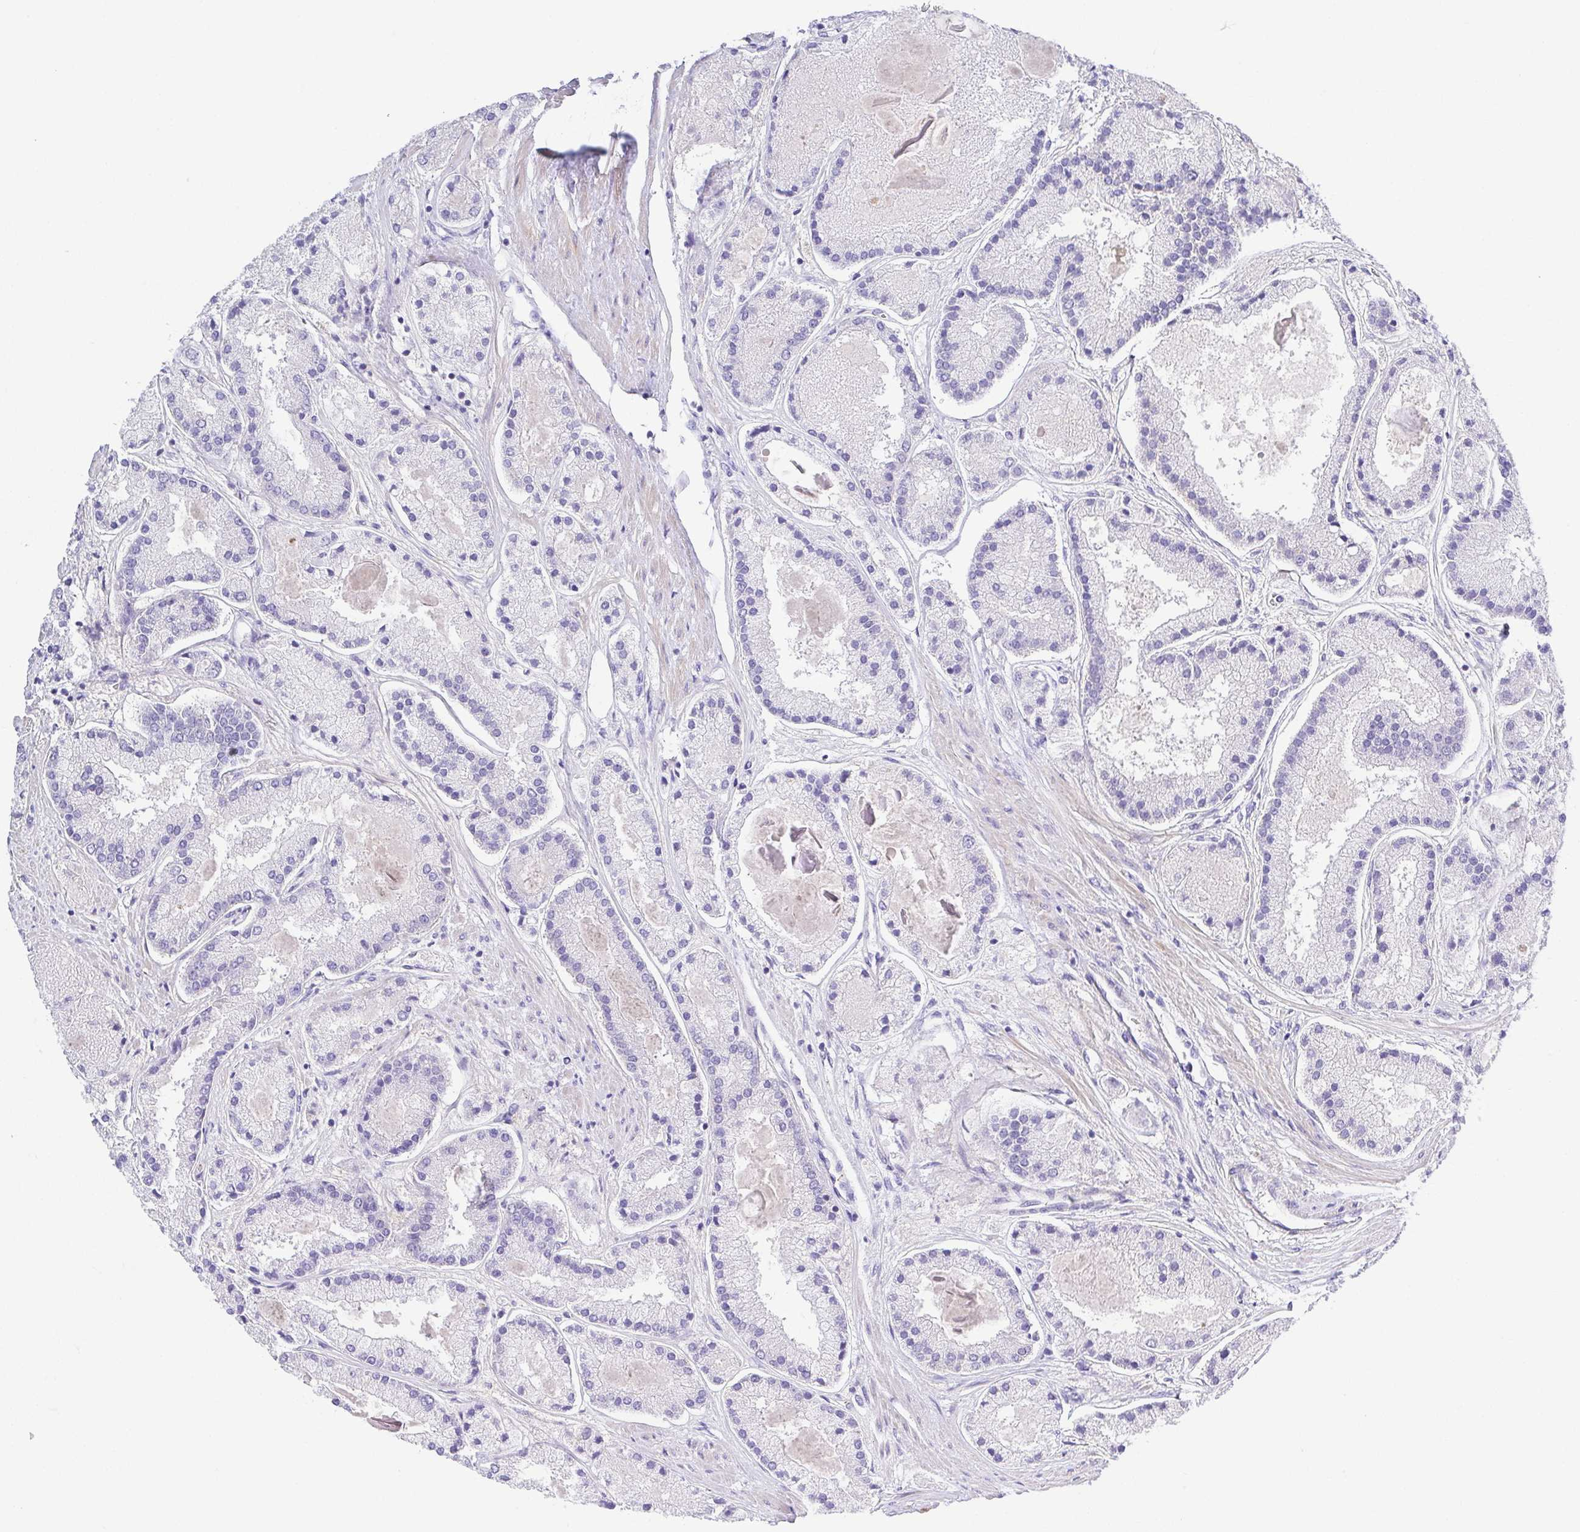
{"staining": {"intensity": "negative", "quantity": "none", "location": "none"}, "tissue": "prostate cancer", "cell_type": "Tumor cells", "image_type": "cancer", "snomed": [{"axis": "morphology", "description": "Adenocarcinoma, High grade"}, {"axis": "topography", "description": "Prostate"}], "caption": "Protein analysis of prostate cancer demonstrates no significant staining in tumor cells. (Stains: DAB (3,3'-diaminobenzidine) immunohistochemistry (IHC) with hematoxylin counter stain, Microscopy: brightfield microscopy at high magnification).", "gene": "PRR14L", "patient": {"sex": "male", "age": 67}}